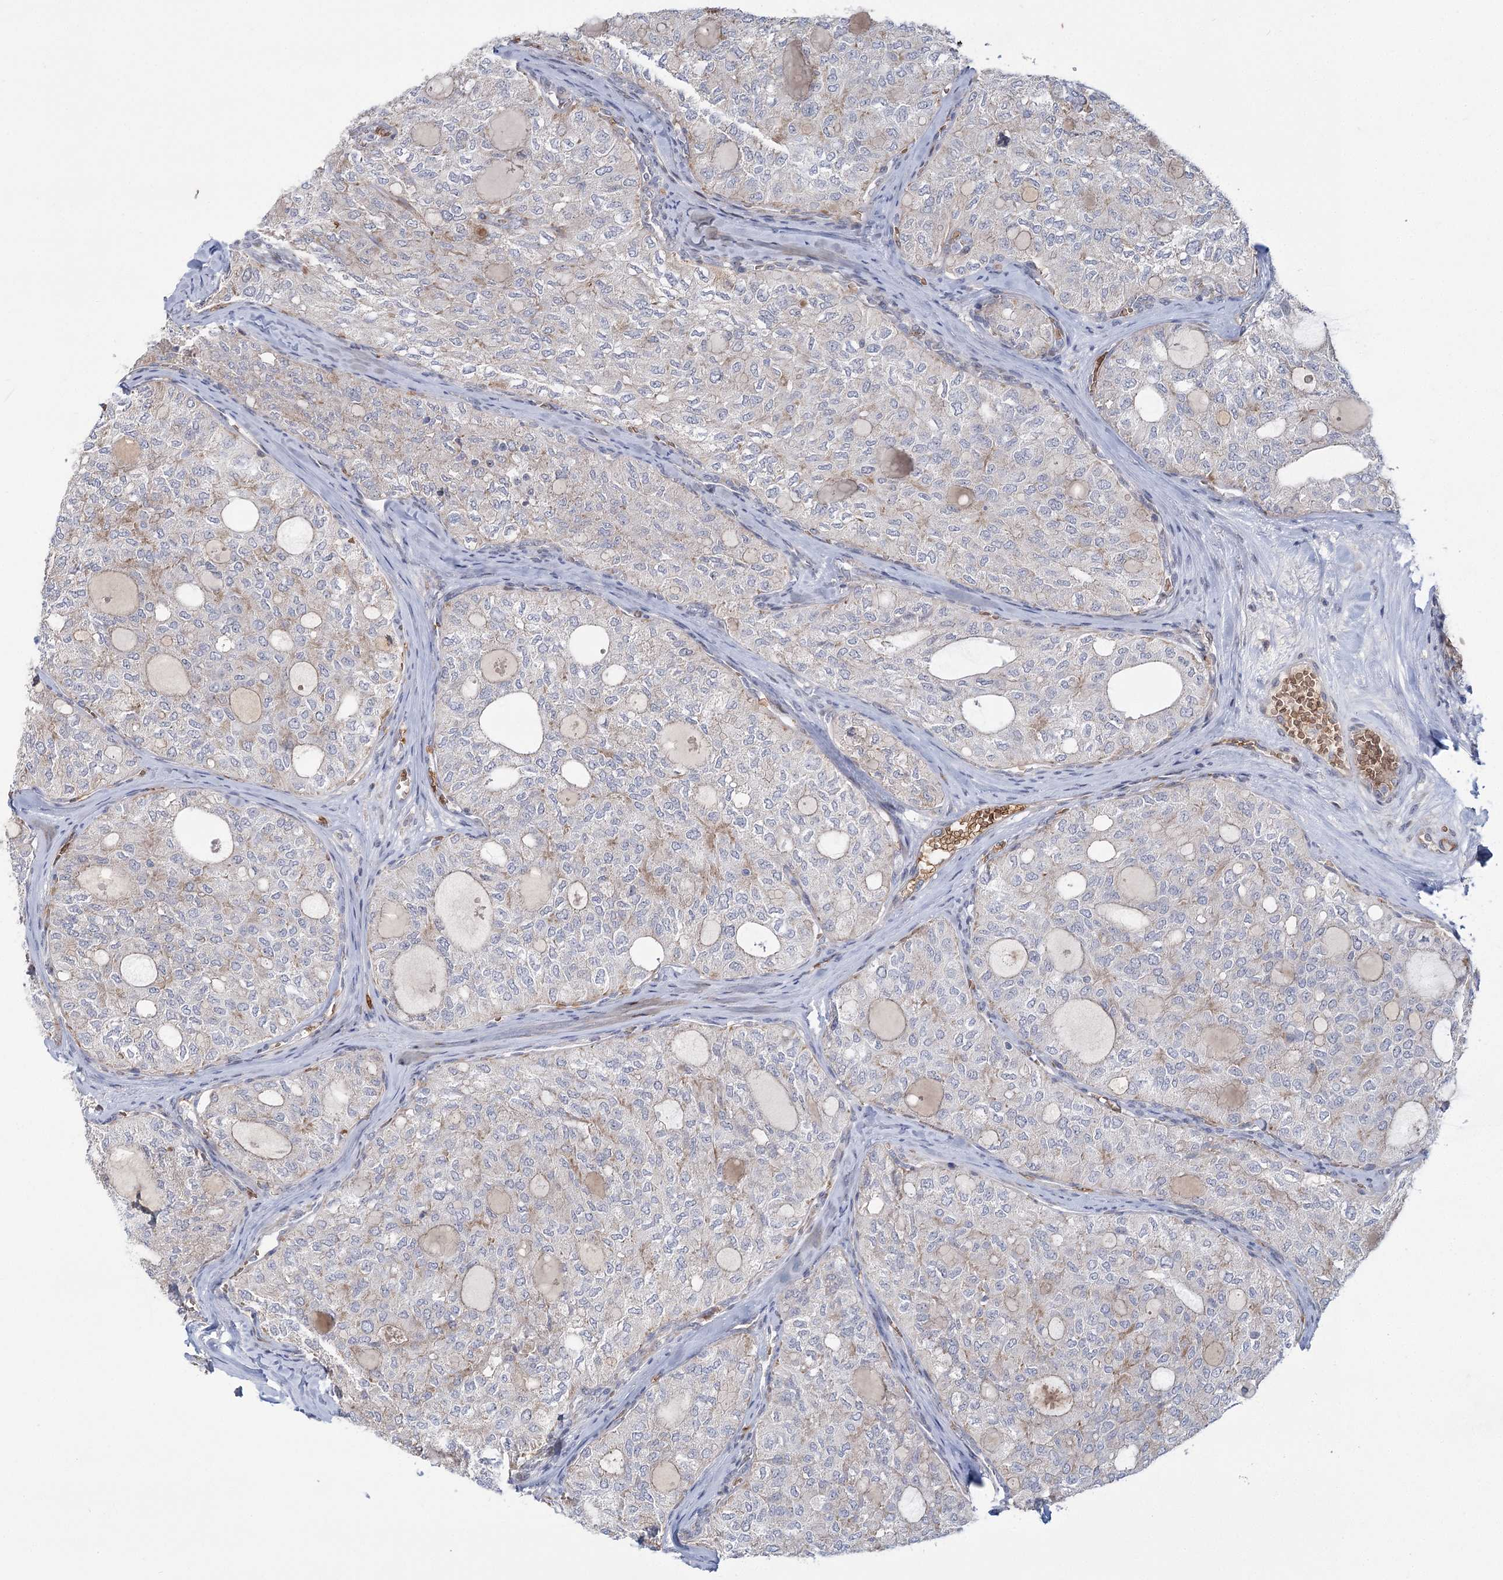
{"staining": {"intensity": "negative", "quantity": "none", "location": "none"}, "tissue": "thyroid cancer", "cell_type": "Tumor cells", "image_type": "cancer", "snomed": [{"axis": "morphology", "description": "Follicular adenoma carcinoma, NOS"}, {"axis": "topography", "description": "Thyroid gland"}], "caption": "This is an immunohistochemistry (IHC) photomicrograph of thyroid follicular adenoma carcinoma. There is no positivity in tumor cells.", "gene": "NSMCE4A", "patient": {"sex": "male", "age": 75}}